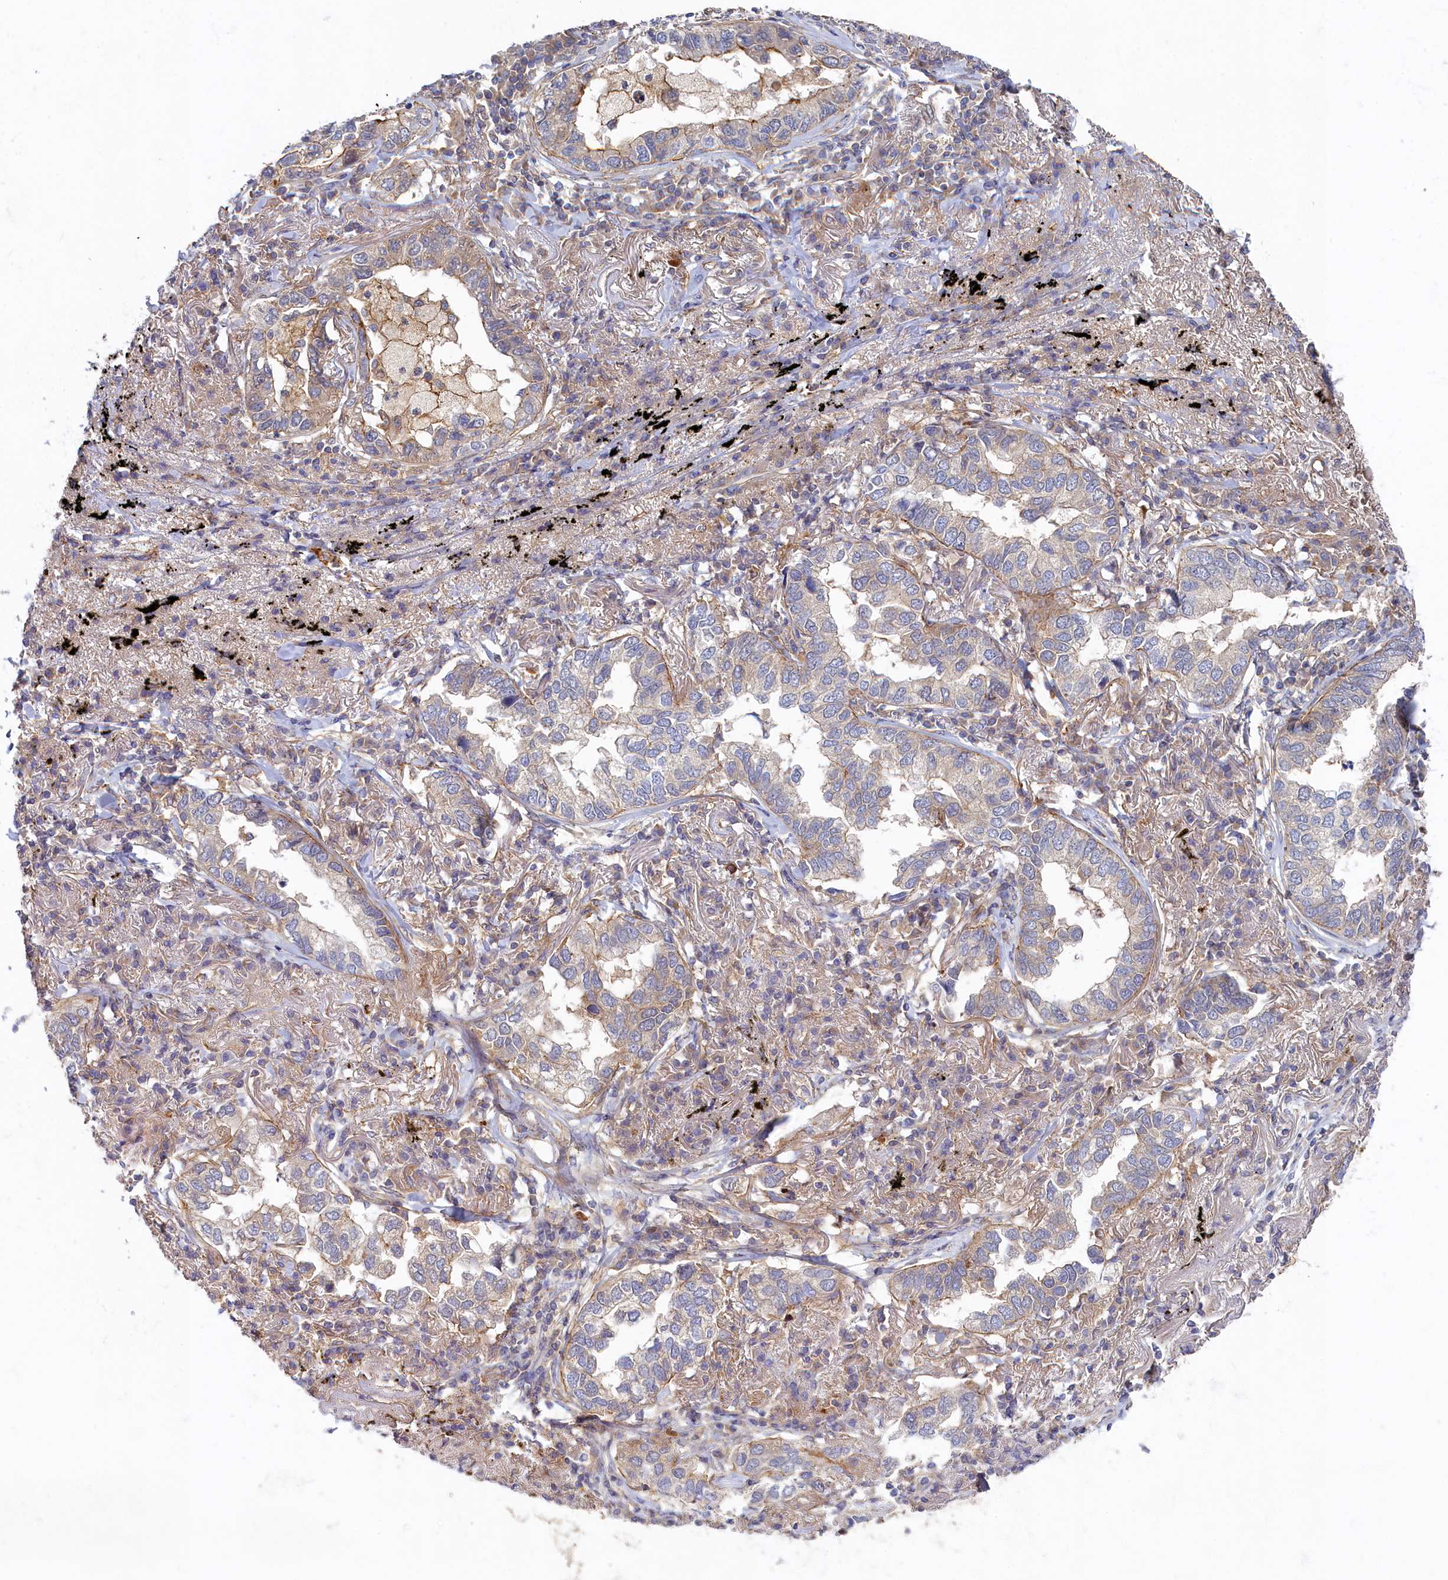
{"staining": {"intensity": "weak", "quantity": "<25%", "location": "cytoplasmic/membranous"}, "tissue": "lung cancer", "cell_type": "Tumor cells", "image_type": "cancer", "snomed": [{"axis": "morphology", "description": "Adenocarcinoma, NOS"}, {"axis": "topography", "description": "Lung"}], "caption": "This is a micrograph of immunohistochemistry (IHC) staining of lung cancer, which shows no expression in tumor cells.", "gene": "PSMG2", "patient": {"sex": "male", "age": 65}}